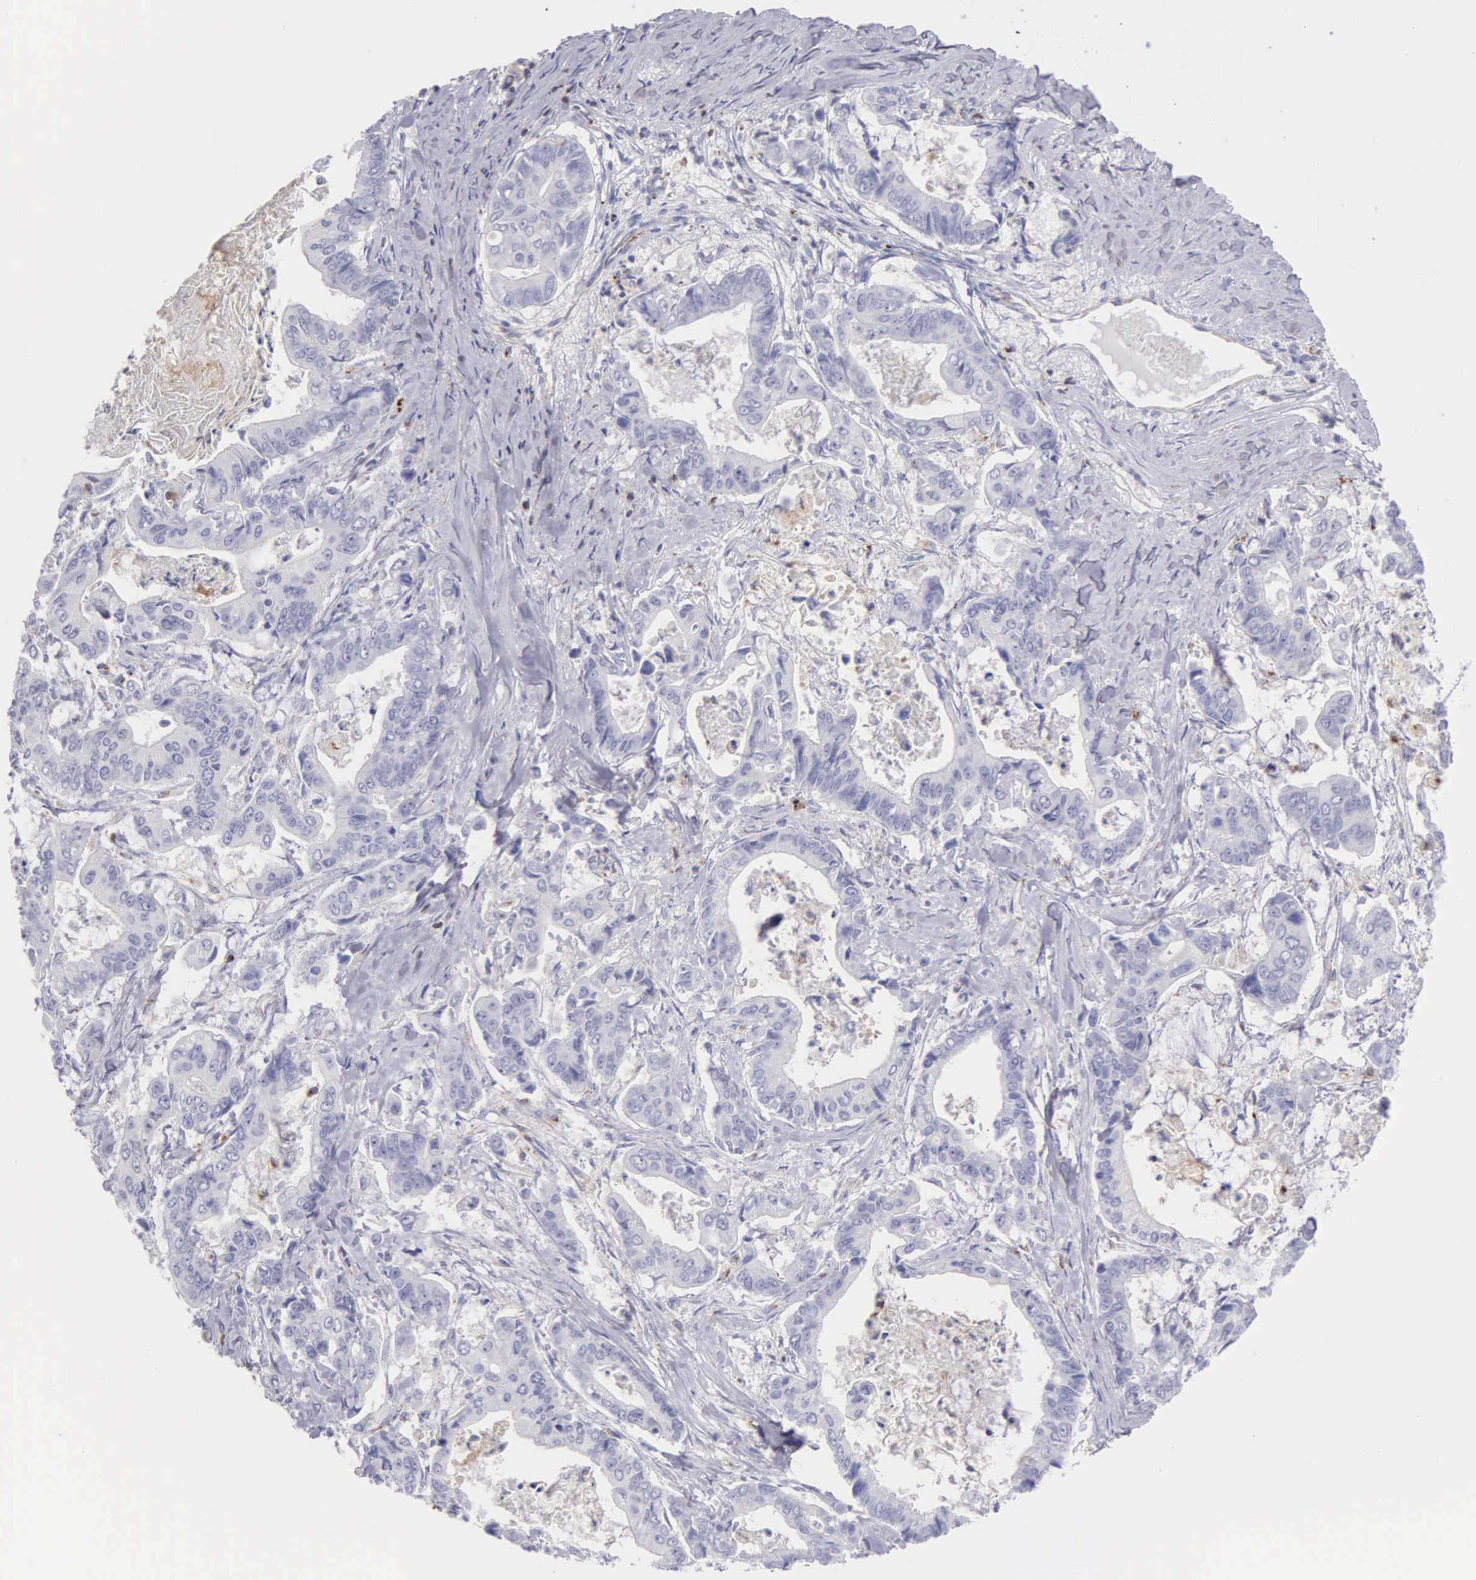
{"staining": {"intensity": "negative", "quantity": "none", "location": "none"}, "tissue": "stomach cancer", "cell_type": "Tumor cells", "image_type": "cancer", "snomed": [{"axis": "morphology", "description": "Adenocarcinoma, NOS"}, {"axis": "topography", "description": "Stomach, upper"}], "caption": "Tumor cells show no significant expression in stomach adenocarcinoma.", "gene": "SRGN", "patient": {"sex": "male", "age": 80}}